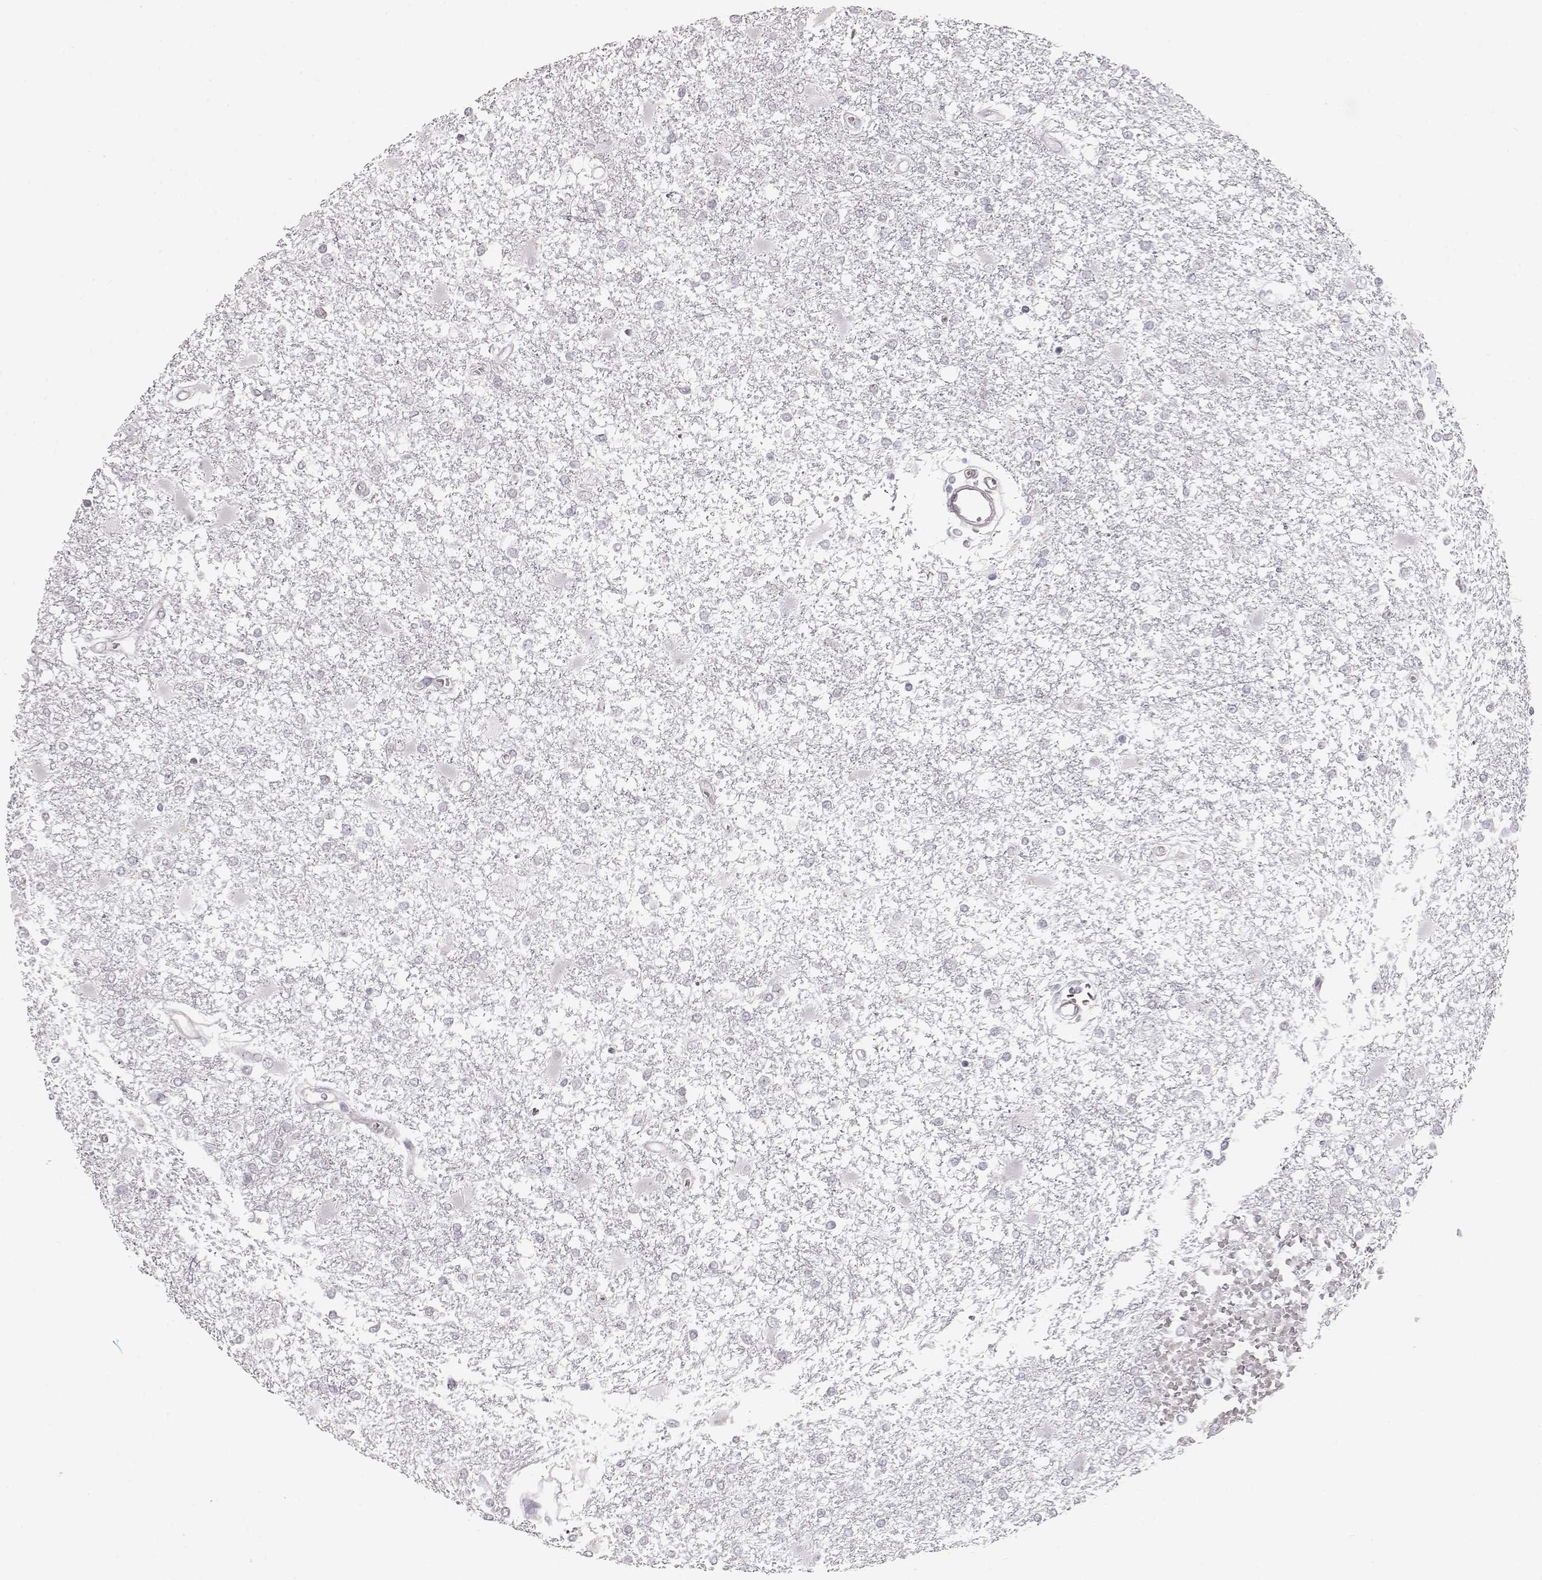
{"staining": {"intensity": "negative", "quantity": "none", "location": "none"}, "tissue": "glioma", "cell_type": "Tumor cells", "image_type": "cancer", "snomed": [{"axis": "morphology", "description": "Glioma, malignant, High grade"}, {"axis": "topography", "description": "Cerebral cortex"}], "caption": "Photomicrograph shows no protein staining in tumor cells of malignant glioma (high-grade) tissue.", "gene": "FAM205A", "patient": {"sex": "male", "age": 79}}